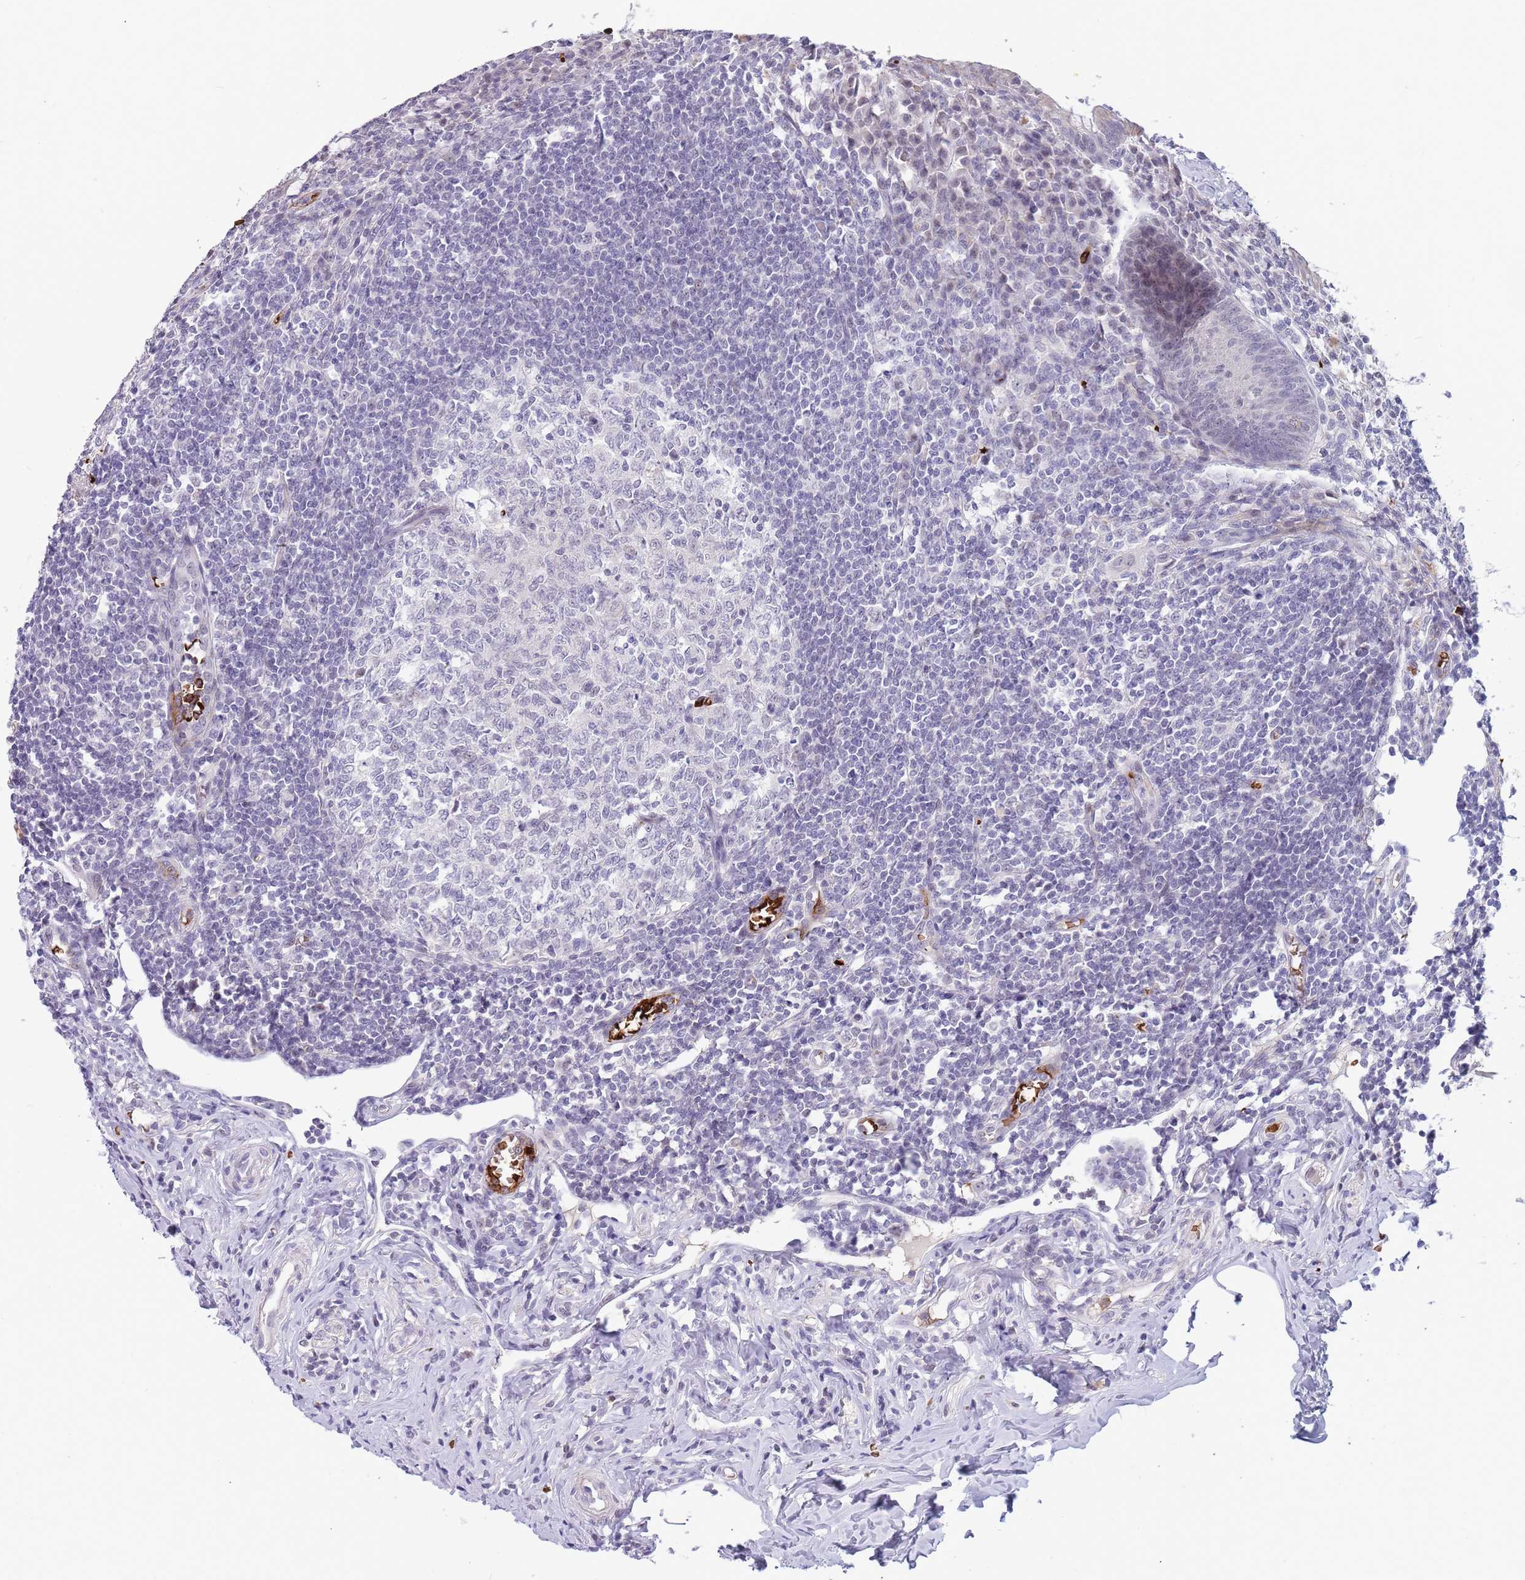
{"staining": {"intensity": "moderate", "quantity": "<25%", "location": "cytoplasmic/membranous"}, "tissue": "appendix", "cell_type": "Glandular cells", "image_type": "normal", "snomed": [{"axis": "morphology", "description": "Normal tissue, NOS"}, {"axis": "topography", "description": "Appendix"}], "caption": "Appendix stained for a protein (brown) shows moderate cytoplasmic/membranous positive positivity in approximately <25% of glandular cells.", "gene": "LYPD6B", "patient": {"sex": "female", "age": 33}}